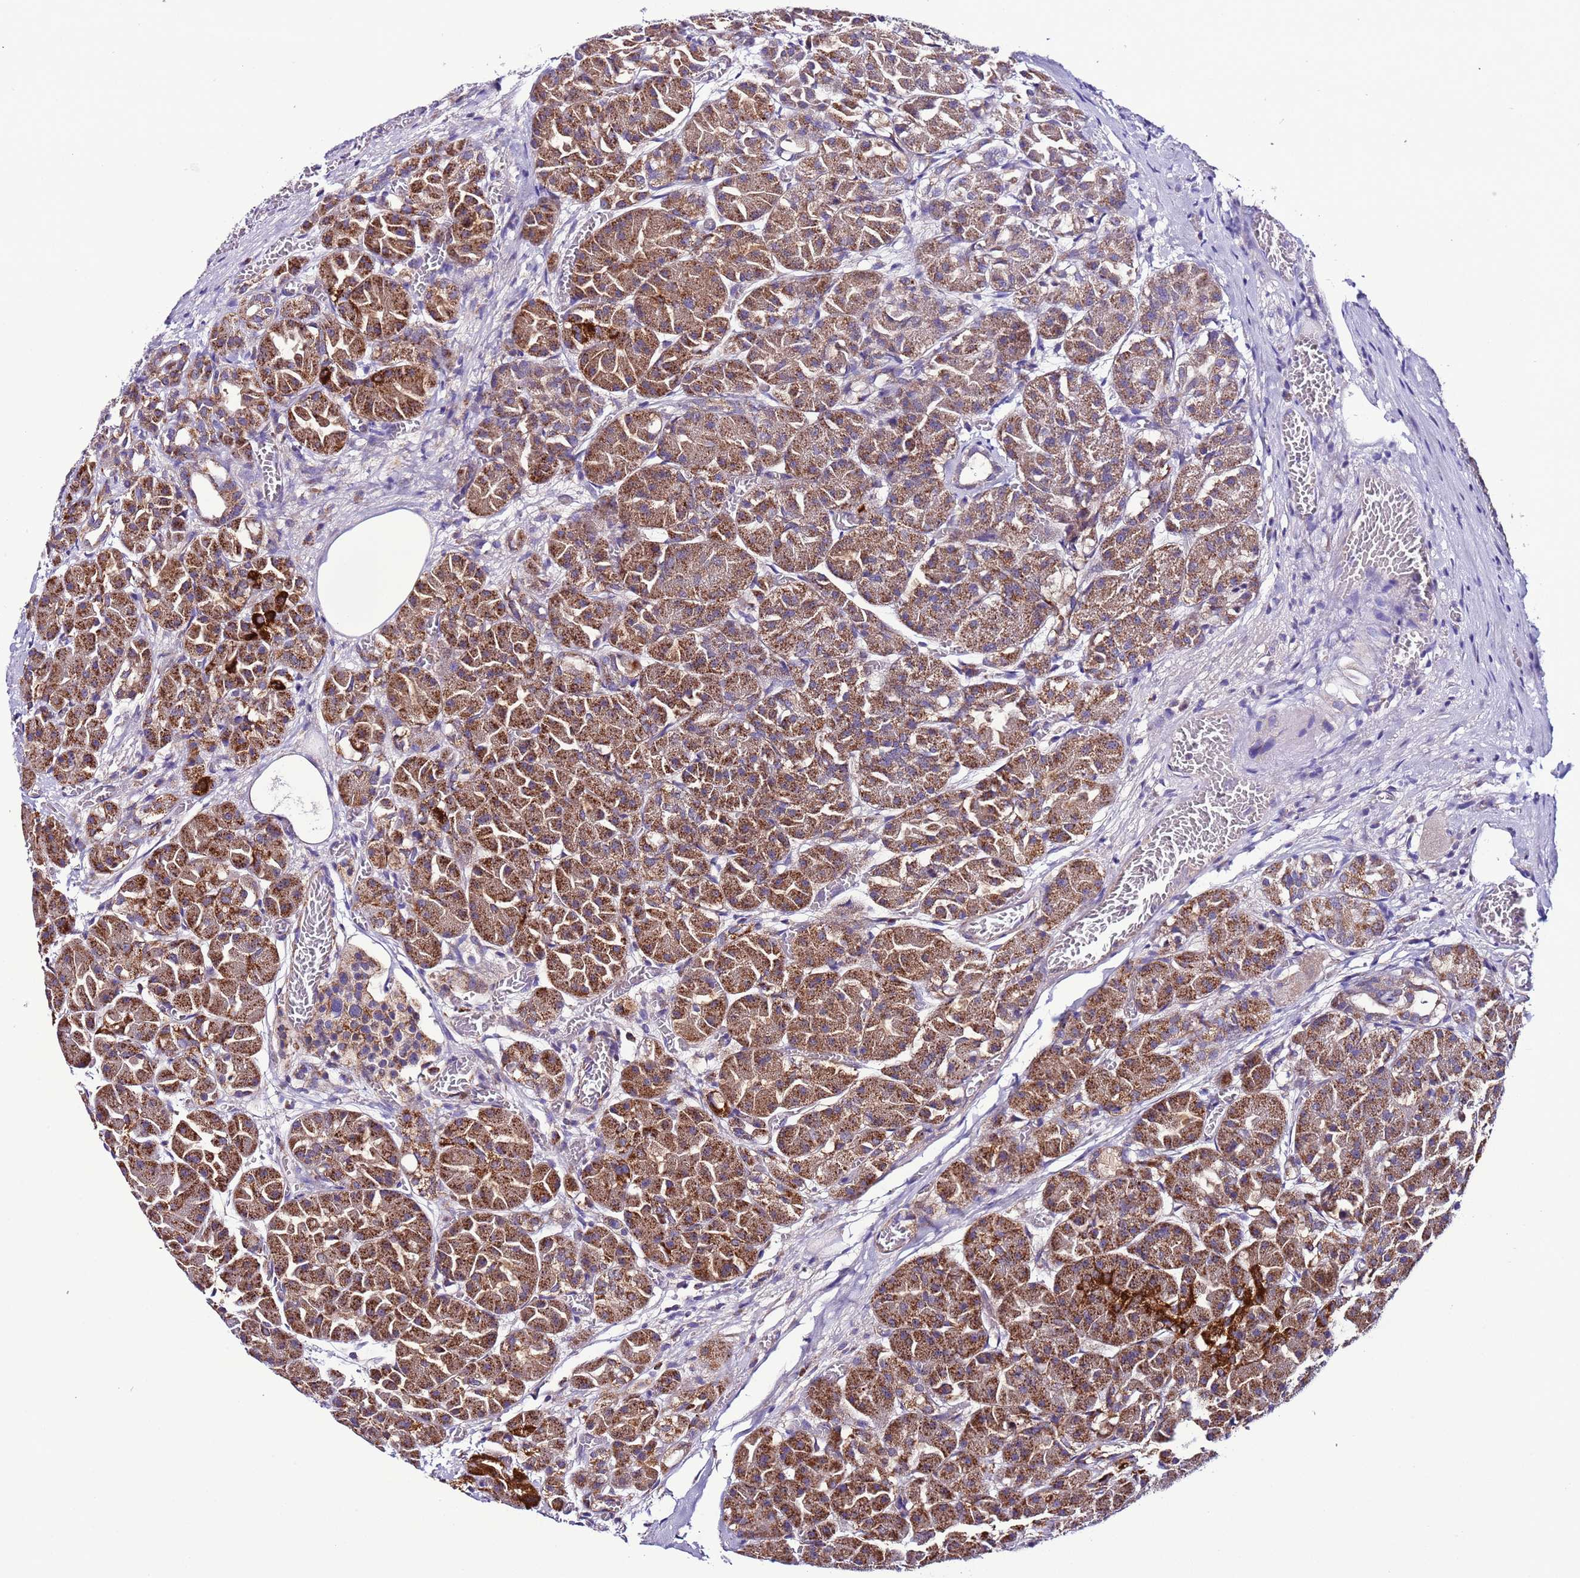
{"staining": {"intensity": "moderate", "quantity": ">75%", "location": "cytoplasmic/membranous"}, "tissue": "pancreas", "cell_type": "Exocrine glandular cells", "image_type": "normal", "snomed": [{"axis": "morphology", "description": "Normal tissue, NOS"}, {"axis": "topography", "description": "Pancreas"}], "caption": "Brown immunohistochemical staining in unremarkable human pancreas reveals moderate cytoplasmic/membranous staining in approximately >75% of exocrine glandular cells.", "gene": "UEVLD", "patient": {"sex": "male", "age": 63}}